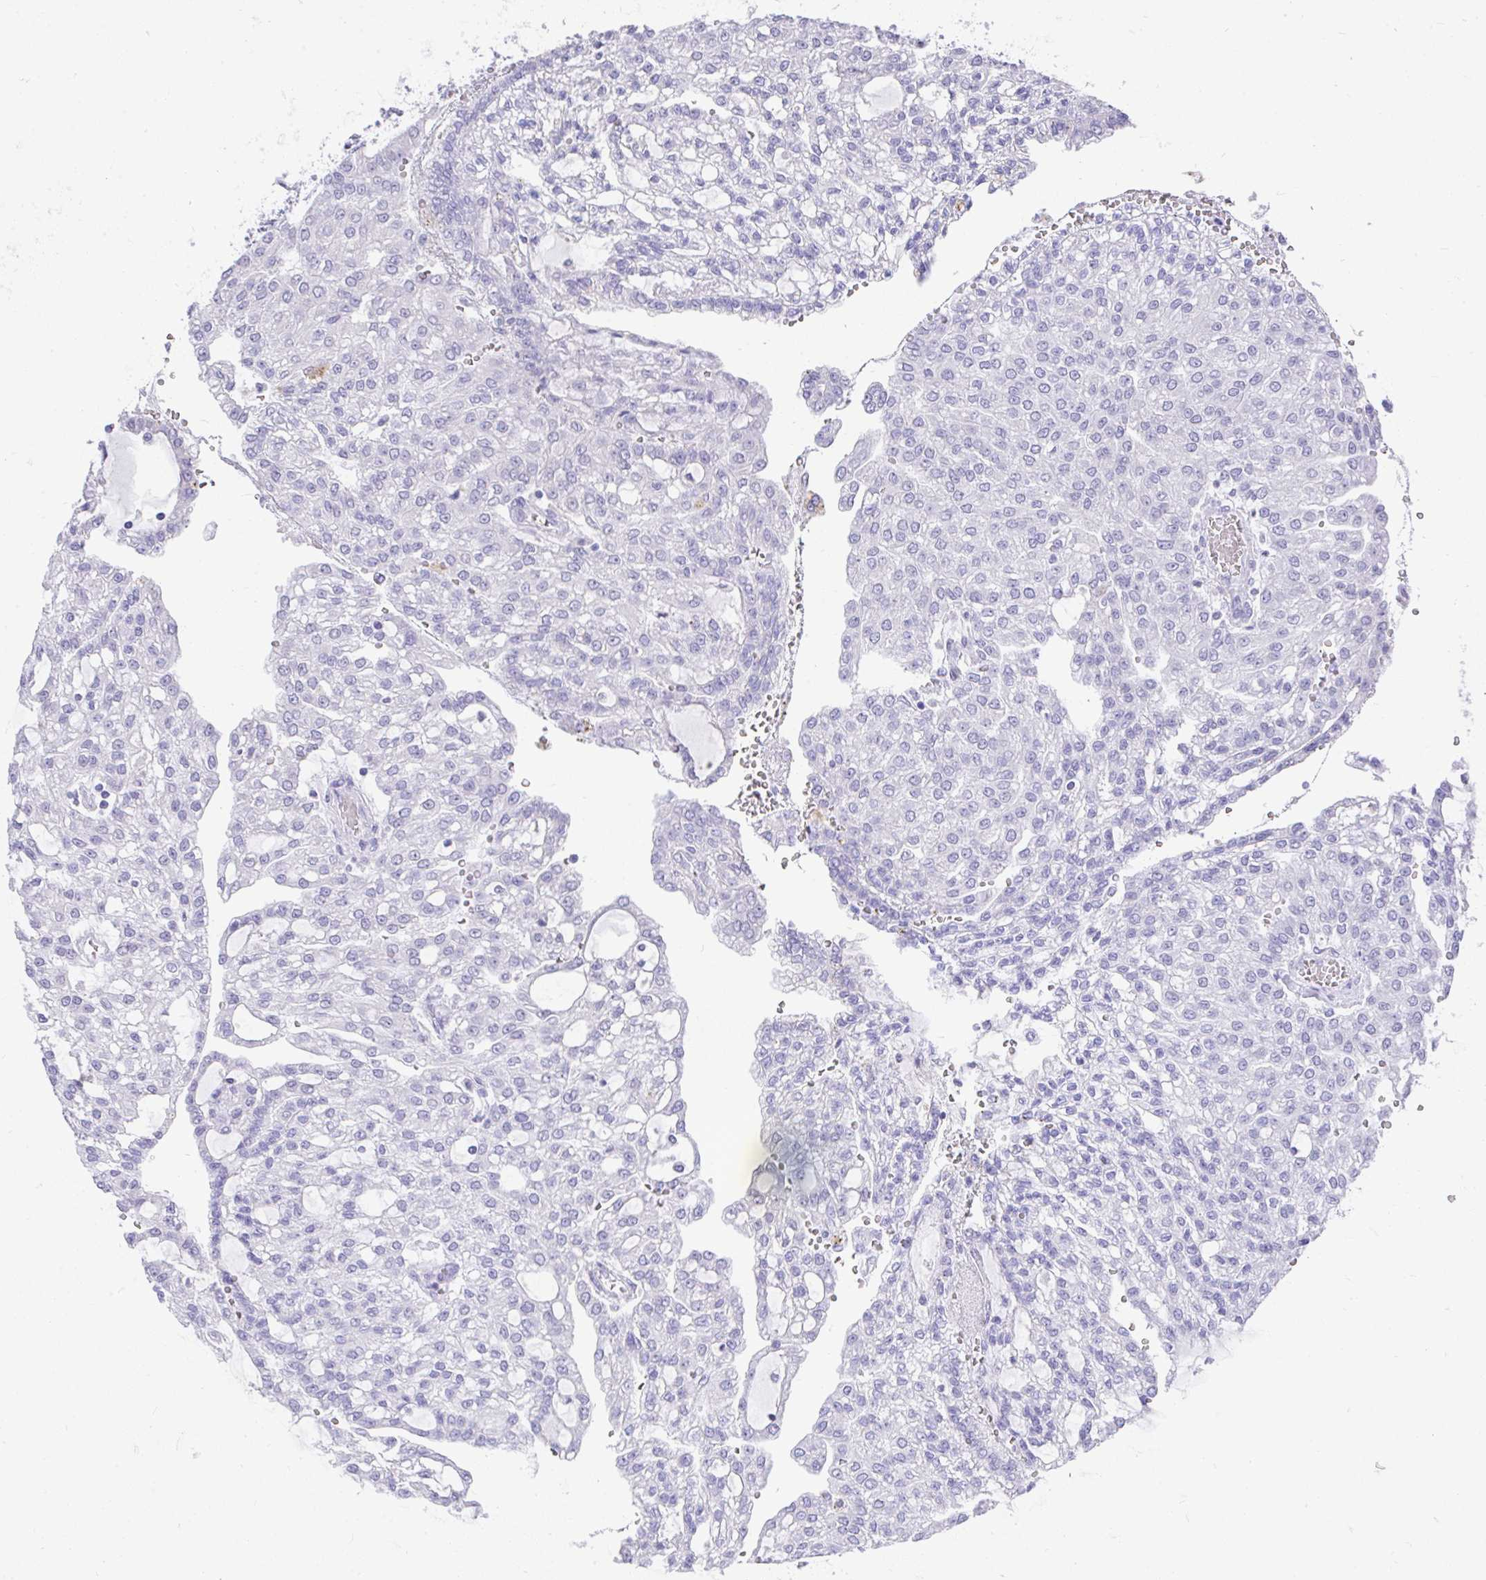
{"staining": {"intensity": "negative", "quantity": "none", "location": "none"}, "tissue": "renal cancer", "cell_type": "Tumor cells", "image_type": "cancer", "snomed": [{"axis": "morphology", "description": "Adenocarcinoma, NOS"}, {"axis": "topography", "description": "Kidney"}], "caption": "Renal cancer stained for a protein using immunohistochemistry demonstrates no expression tumor cells.", "gene": "MS4A12", "patient": {"sex": "male", "age": 63}}